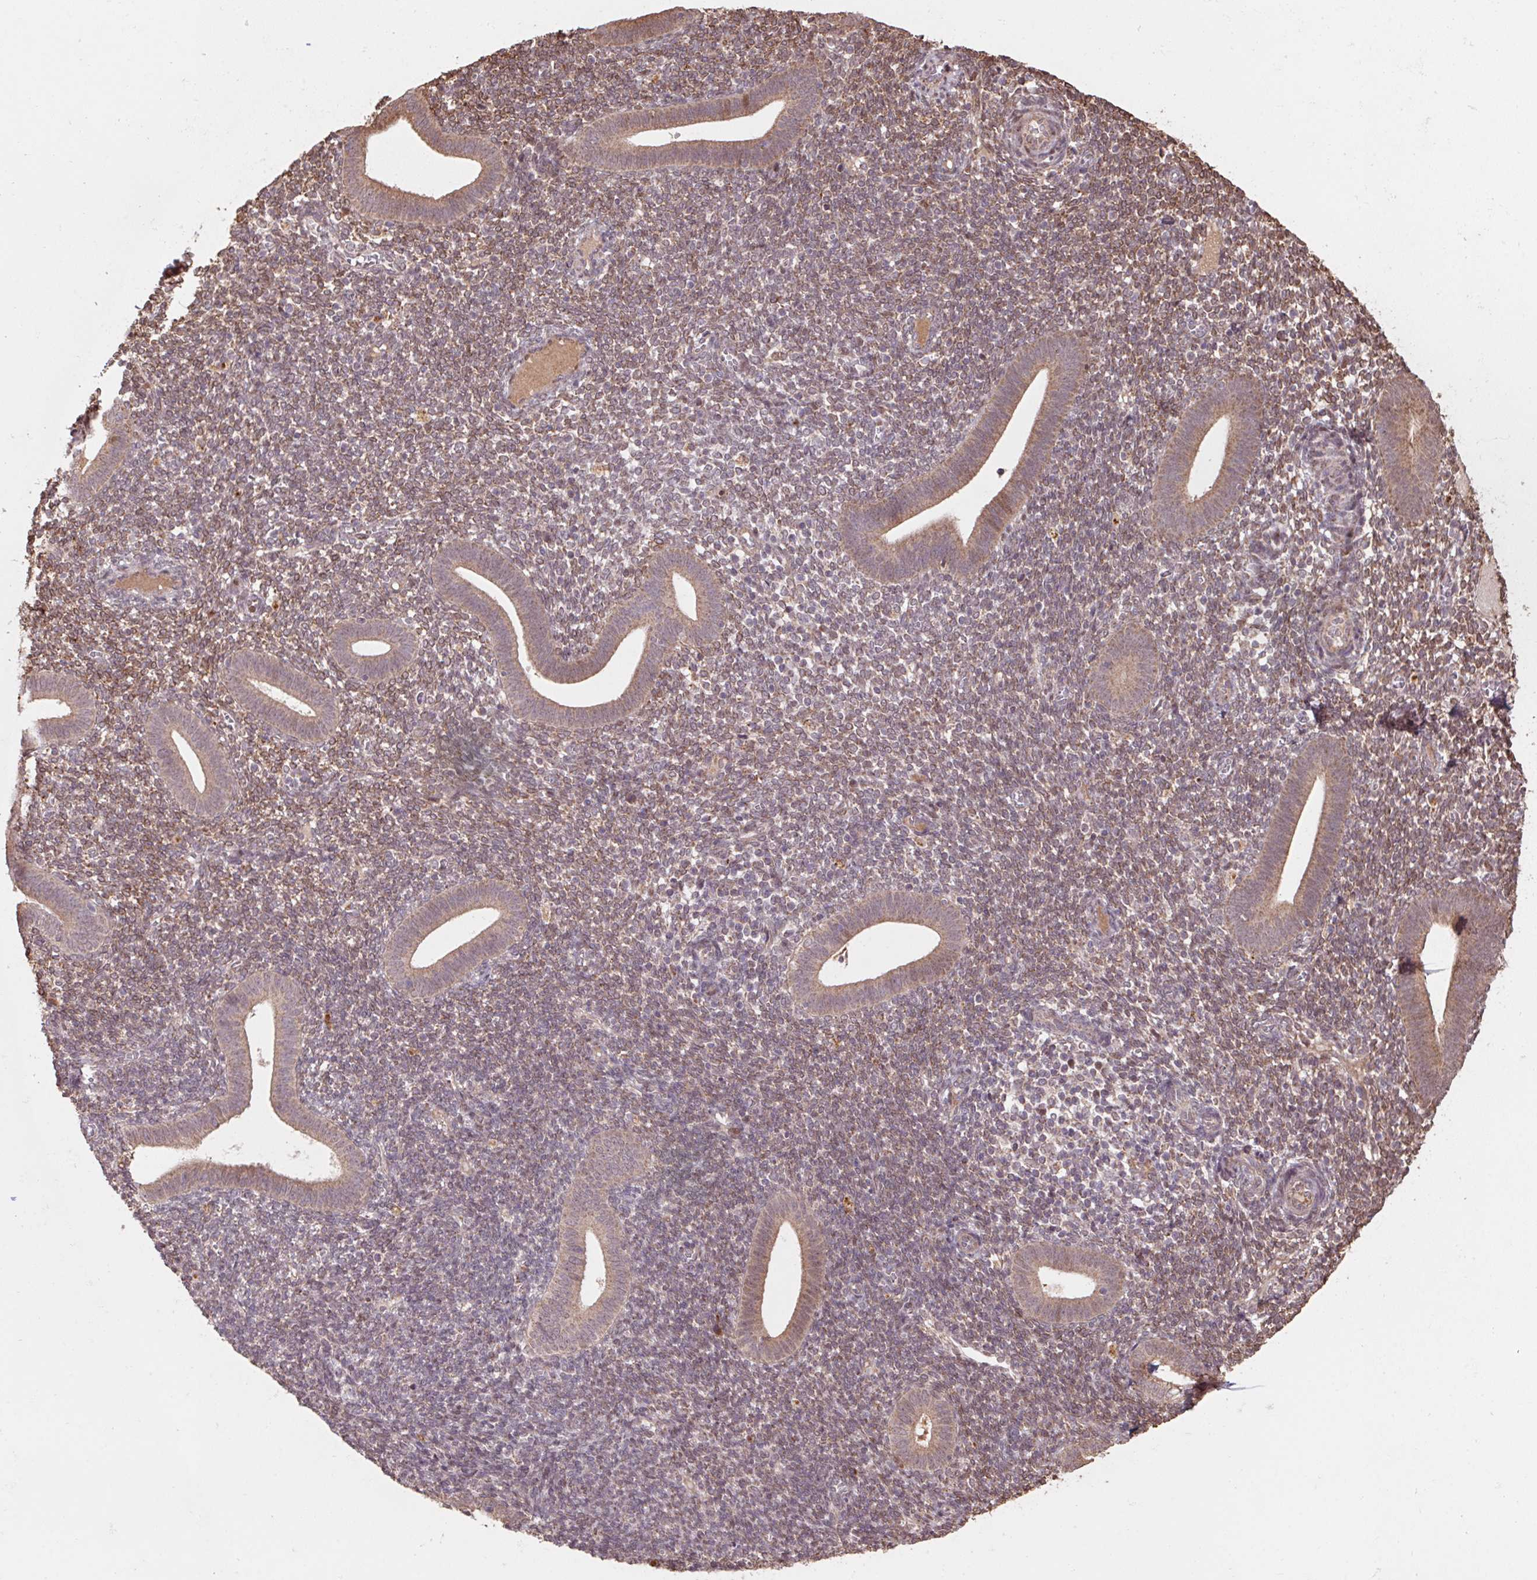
{"staining": {"intensity": "weak", "quantity": "25%-75%", "location": "cytoplasmic/membranous"}, "tissue": "endometrium", "cell_type": "Cells in endometrial stroma", "image_type": "normal", "snomed": [{"axis": "morphology", "description": "Normal tissue, NOS"}, {"axis": "topography", "description": "Endometrium"}], "caption": "An immunohistochemistry image of normal tissue is shown. Protein staining in brown labels weak cytoplasmic/membranous positivity in endometrium within cells in endometrial stroma.", "gene": "PDHA1", "patient": {"sex": "female", "age": 25}}